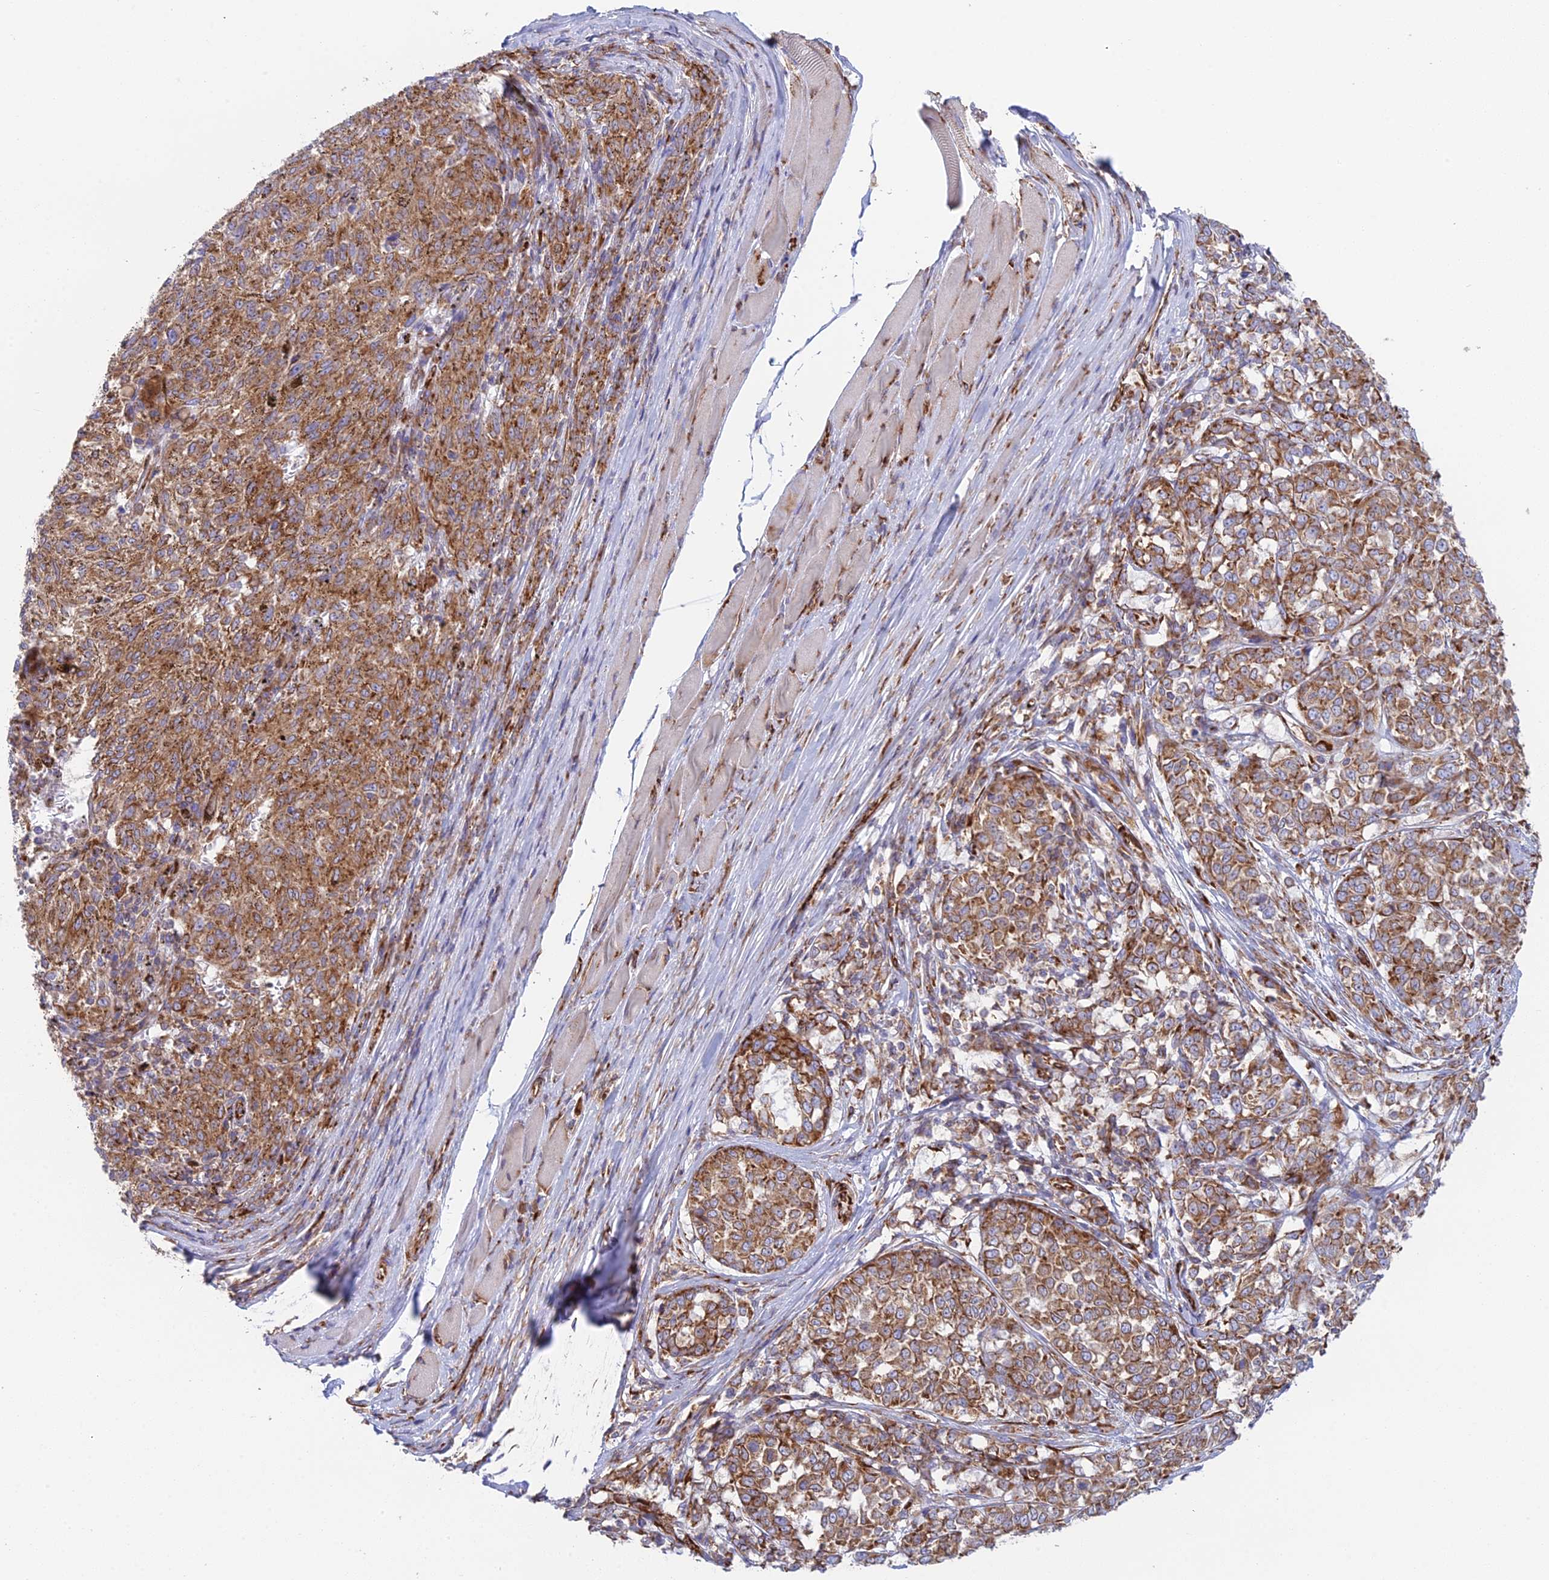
{"staining": {"intensity": "moderate", "quantity": ">75%", "location": "cytoplasmic/membranous"}, "tissue": "melanoma", "cell_type": "Tumor cells", "image_type": "cancer", "snomed": [{"axis": "morphology", "description": "Malignant melanoma, NOS"}, {"axis": "topography", "description": "Skin"}], "caption": "Tumor cells reveal moderate cytoplasmic/membranous positivity in about >75% of cells in malignant melanoma. Using DAB (brown) and hematoxylin (blue) stains, captured at high magnification using brightfield microscopy.", "gene": "CCDC69", "patient": {"sex": "female", "age": 72}}